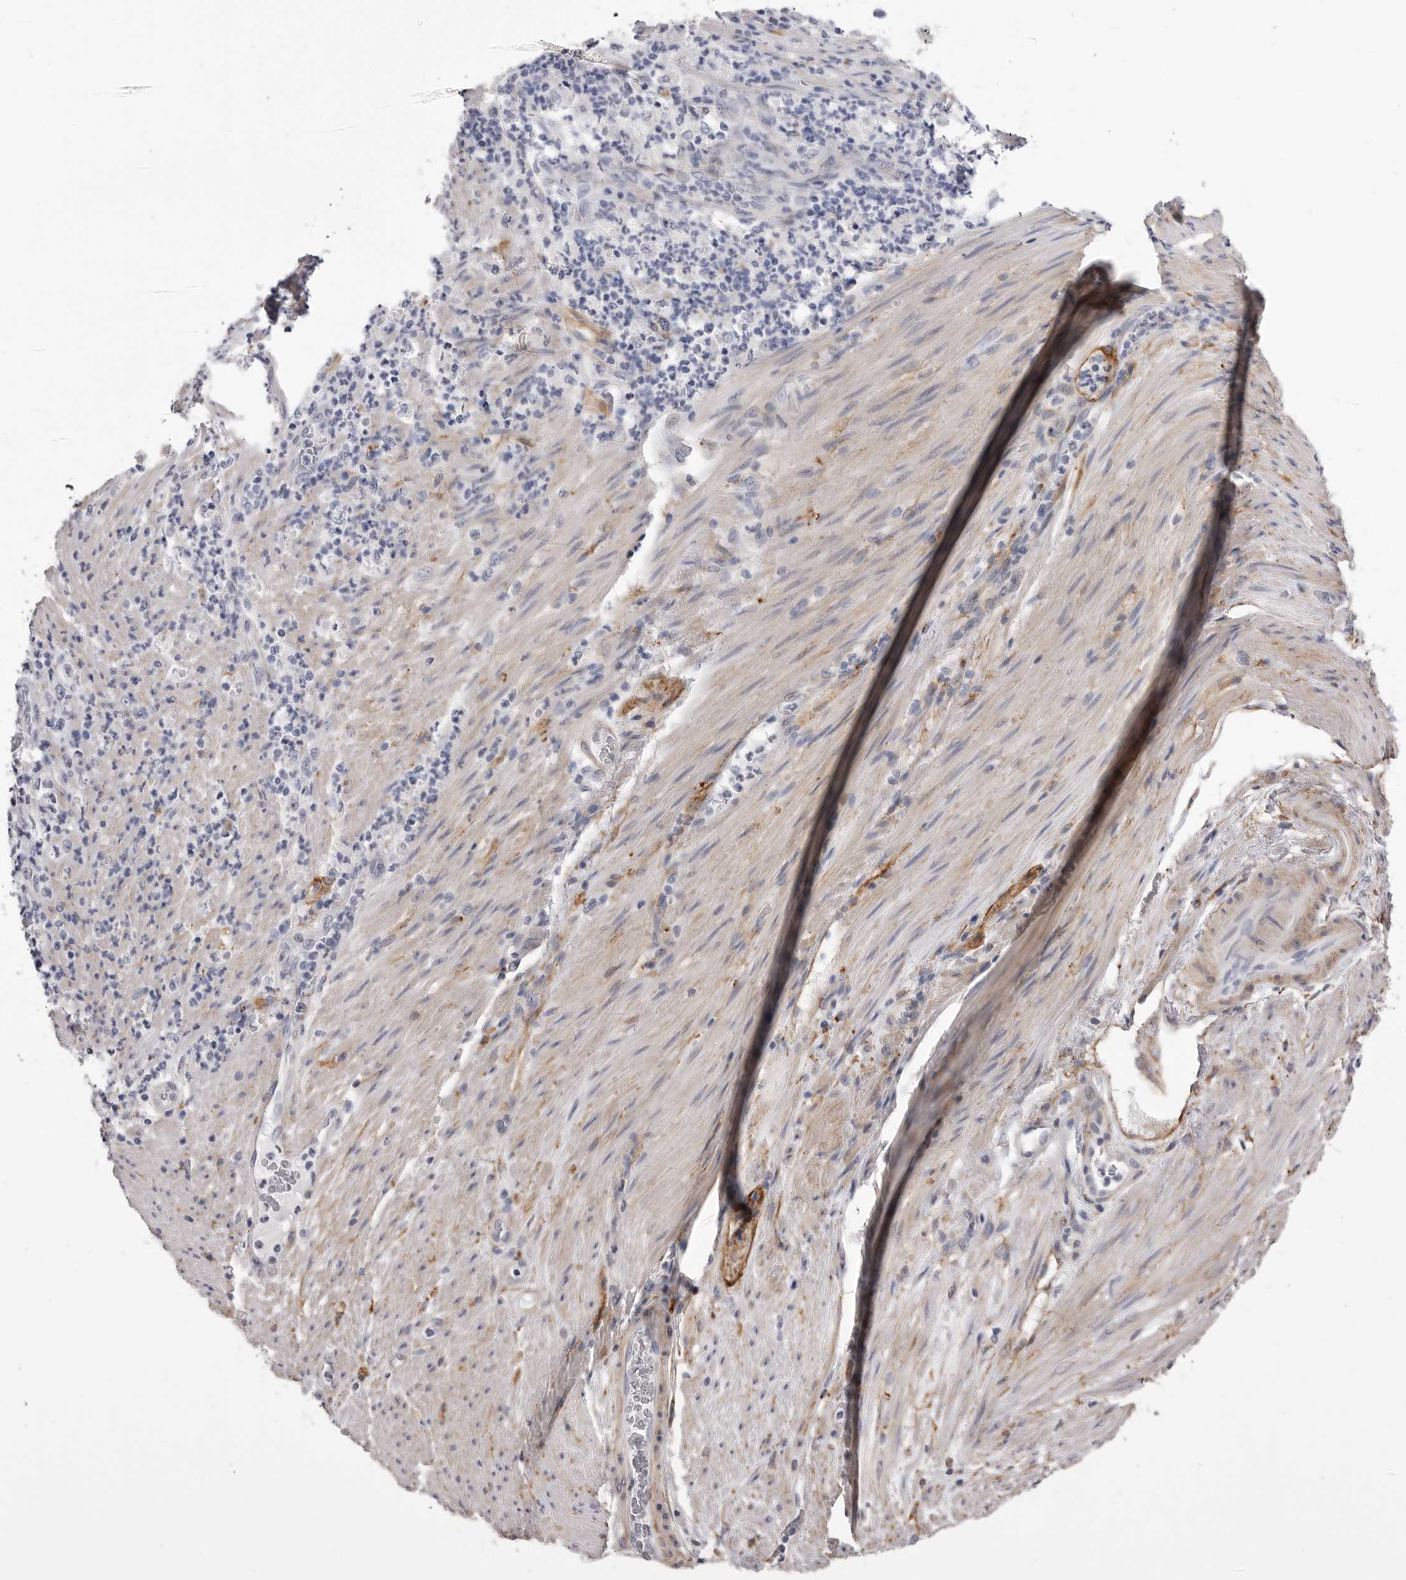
{"staining": {"intensity": "negative", "quantity": "none", "location": "none"}, "tissue": "stomach cancer", "cell_type": "Tumor cells", "image_type": "cancer", "snomed": [{"axis": "morphology", "description": "Adenocarcinoma, NOS"}, {"axis": "topography", "description": "Stomach"}], "caption": "High magnification brightfield microscopy of stomach cancer (adenocarcinoma) stained with DAB (3,3'-diaminobenzidine) (brown) and counterstained with hematoxylin (blue): tumor cells show no significant staining. (Stains: DAB immunohistochemistry with hematoxylin counter stain, Microscopy: brightfield microscopy at high magnification).", "gene": "AKAP12", "patient": {"sex": "female", "age": 73}}